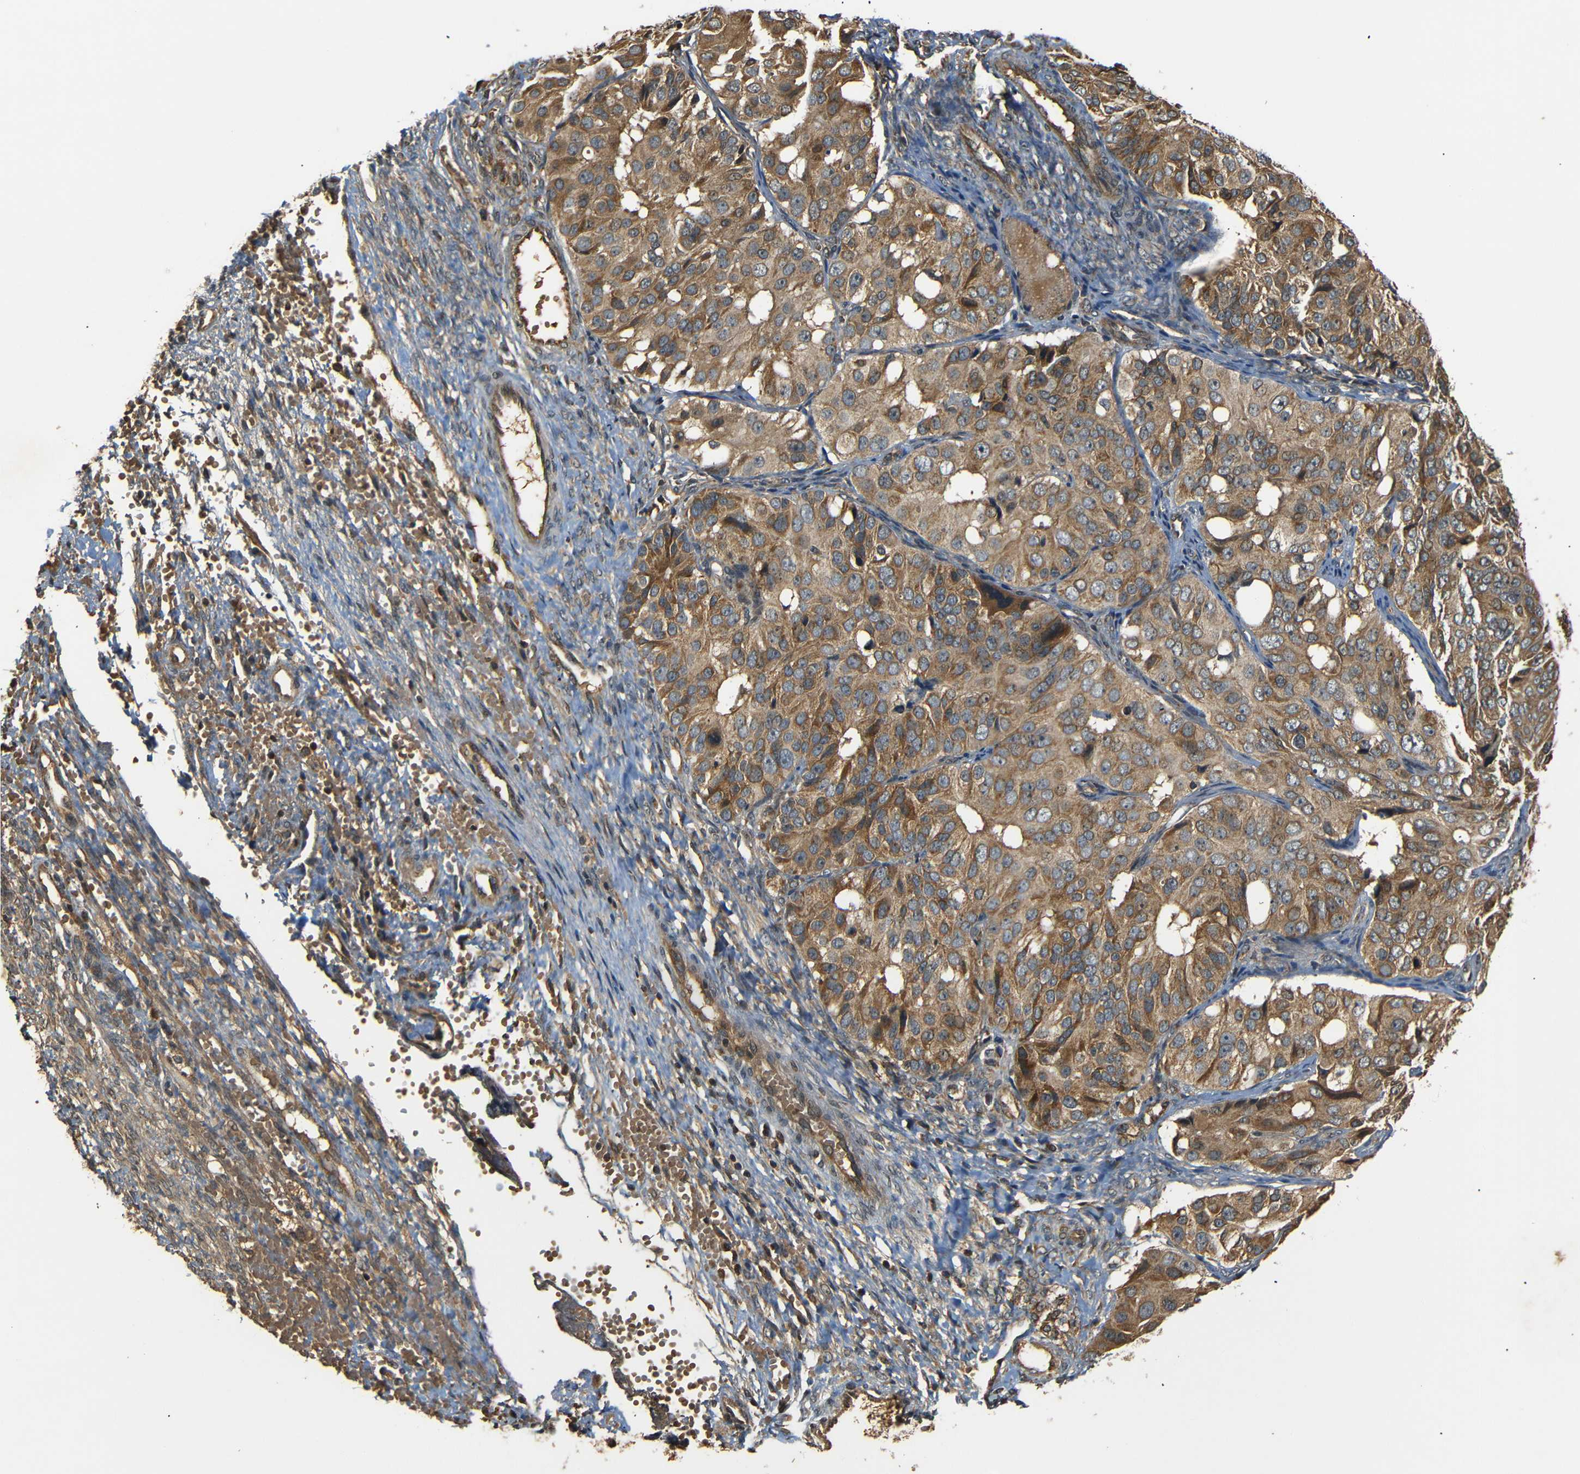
{"staining": {"intensity": "moderate", "quantity": ">75%", "location": "cytoplasmic/membranous"}, "tissue": "ovarian cancer", "cell_type": "Tumor cells", "image_type": "cancer", "snomed": [{"axis": "morphology", "description": "Carcinoma, endometroid"}, {"axis": "topography", "description": "Ovary"}], "caption": "The immunohistochemical stain labels moderate cytoplasmic/membranous positivity in tumor cells of ovarian endometroid carcinoma tissue. (DAB IHC, brown staining for protein, blue staining for nuclei).", "gene": "TANK", "patient": {"sex": "female", "age": 51}}